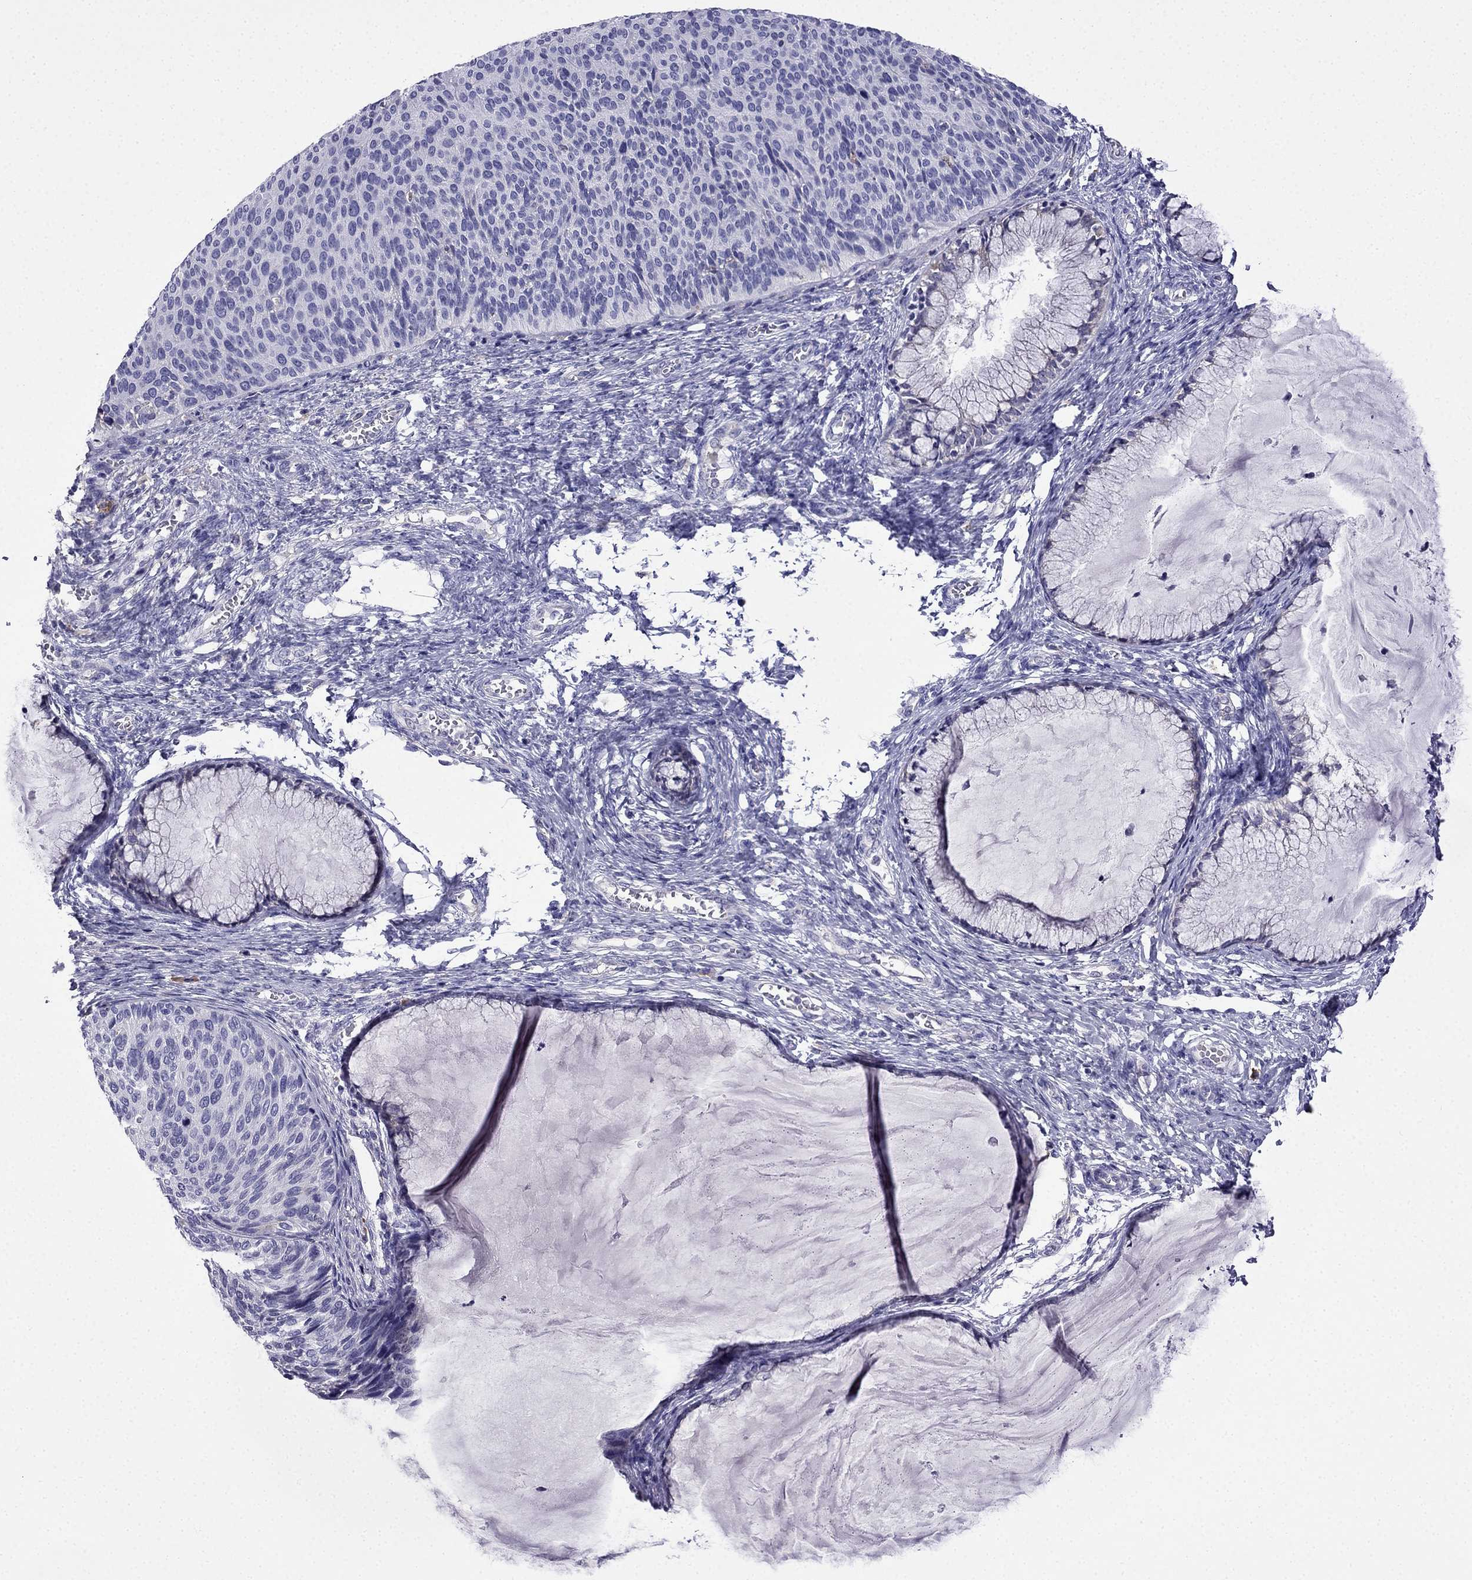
{"staining": {"intensity": "negative", "quantity": "none", "location": "none"}, "tissue": "cervical cancer", "cell_type": "Tumor cells", "image_type": "cancer", "snomed": [{"axis": "morphology", "description": "Squamous cell carcinoma, NOS"}, {"axis": "topography", "description": "Cervix"}], "caption": "Immunohistochemical staining of human cervical cancer reveals no significant staining in tumor cells.", "gene": "TSSK4", "patient": {"sex": "female", "age": 36}}